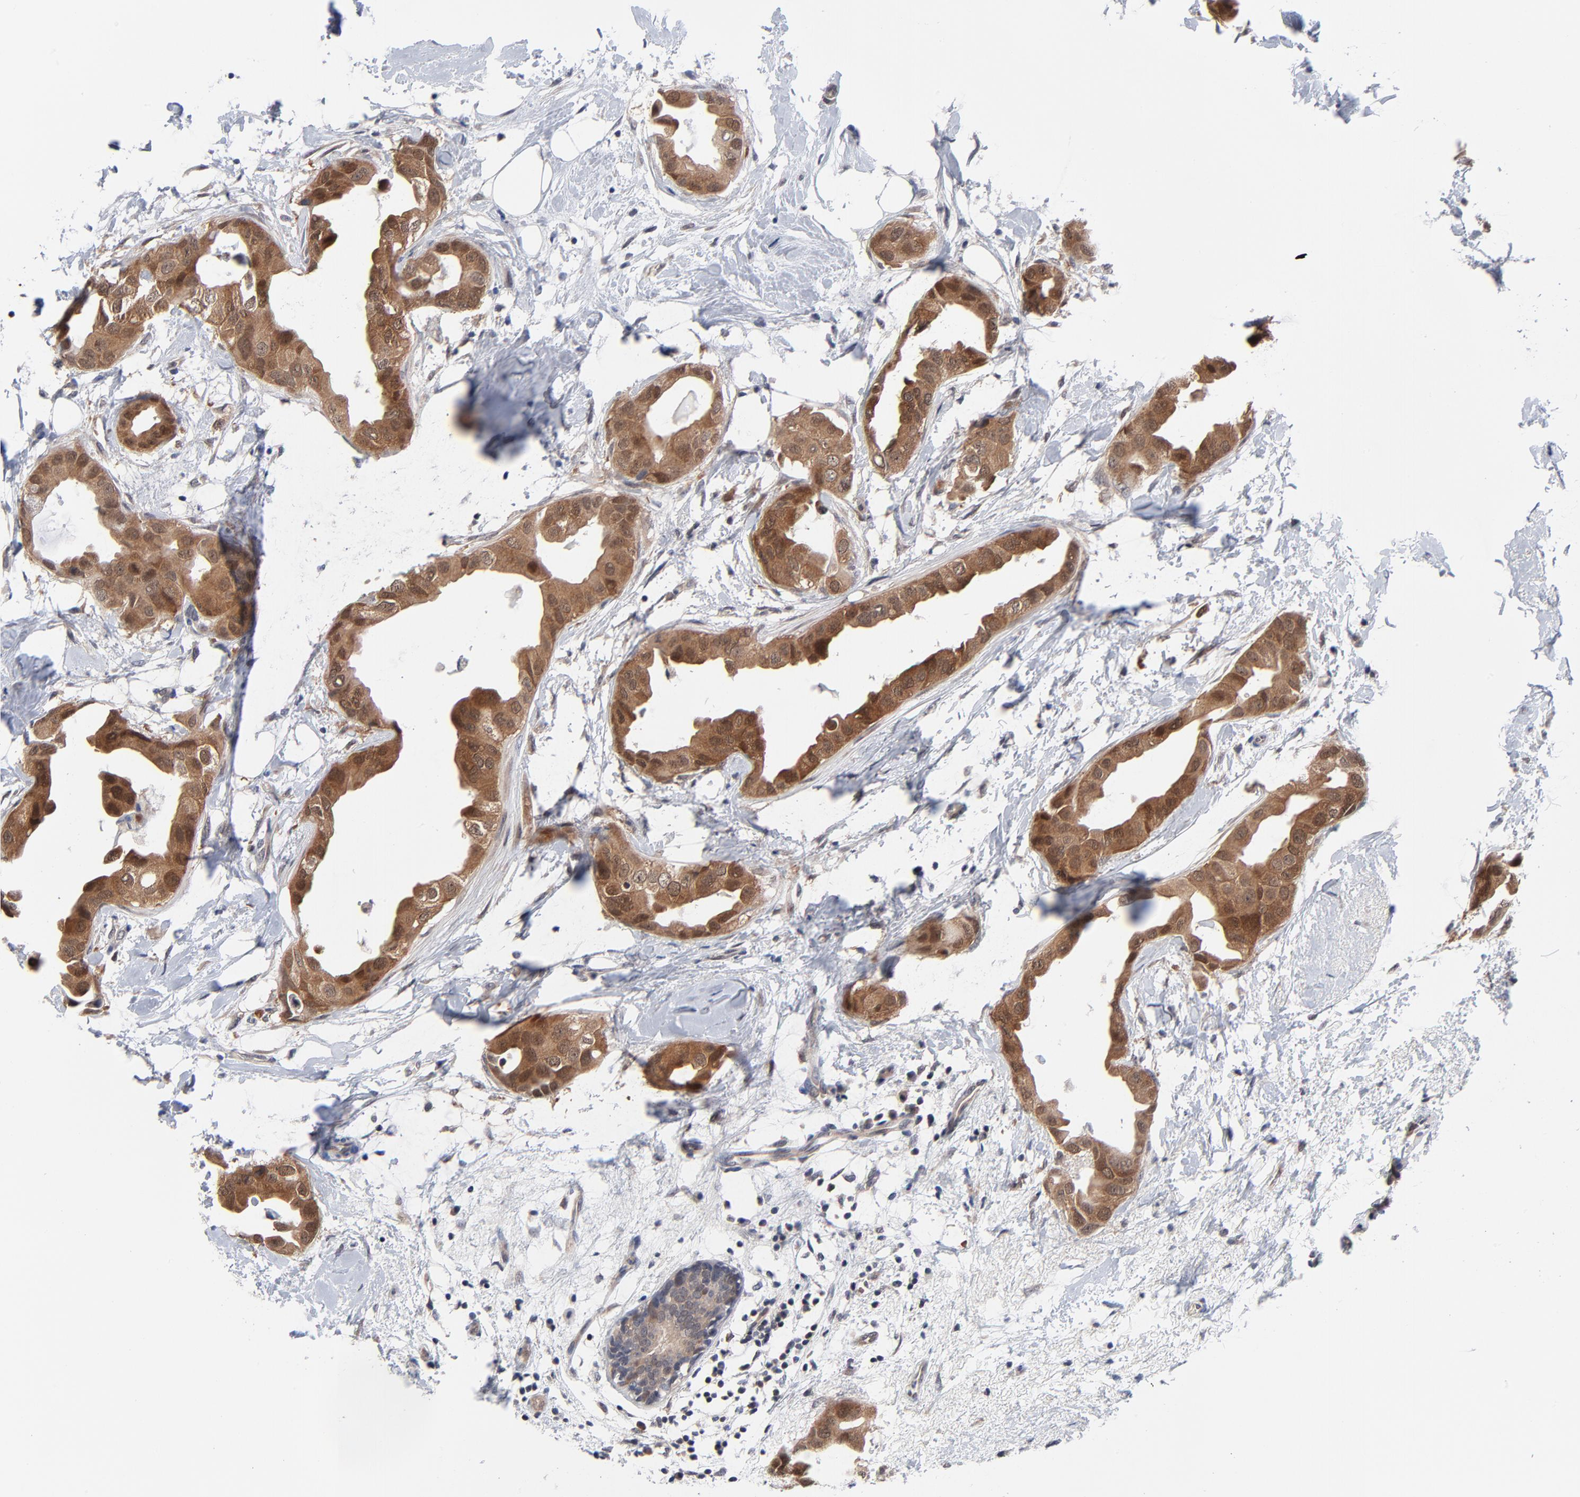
{"staining": {"intensity": "moderate", "quantity": ">75%", "location": "cytoplasmic/membranous,nuclear"}, "tissue": "breast cancer", "cell_type": "Tumor cells", "image_type": "cancer", "snomed": [{"axis": "morphology", "description": "Duct carcinoma"}, {"axis": "topography", "description": "Breast"}], "caption": "This micrograph displays immunohistochemistry (IHC) staining of breast infiltrating ductal carcinoma, with medium moderate cytoplasmic/membranous and nuclear positivity in approximately >75% of tumor cells.", "gene": "RPS6KB1", "patient": {"sex": "female", "age": 40}}